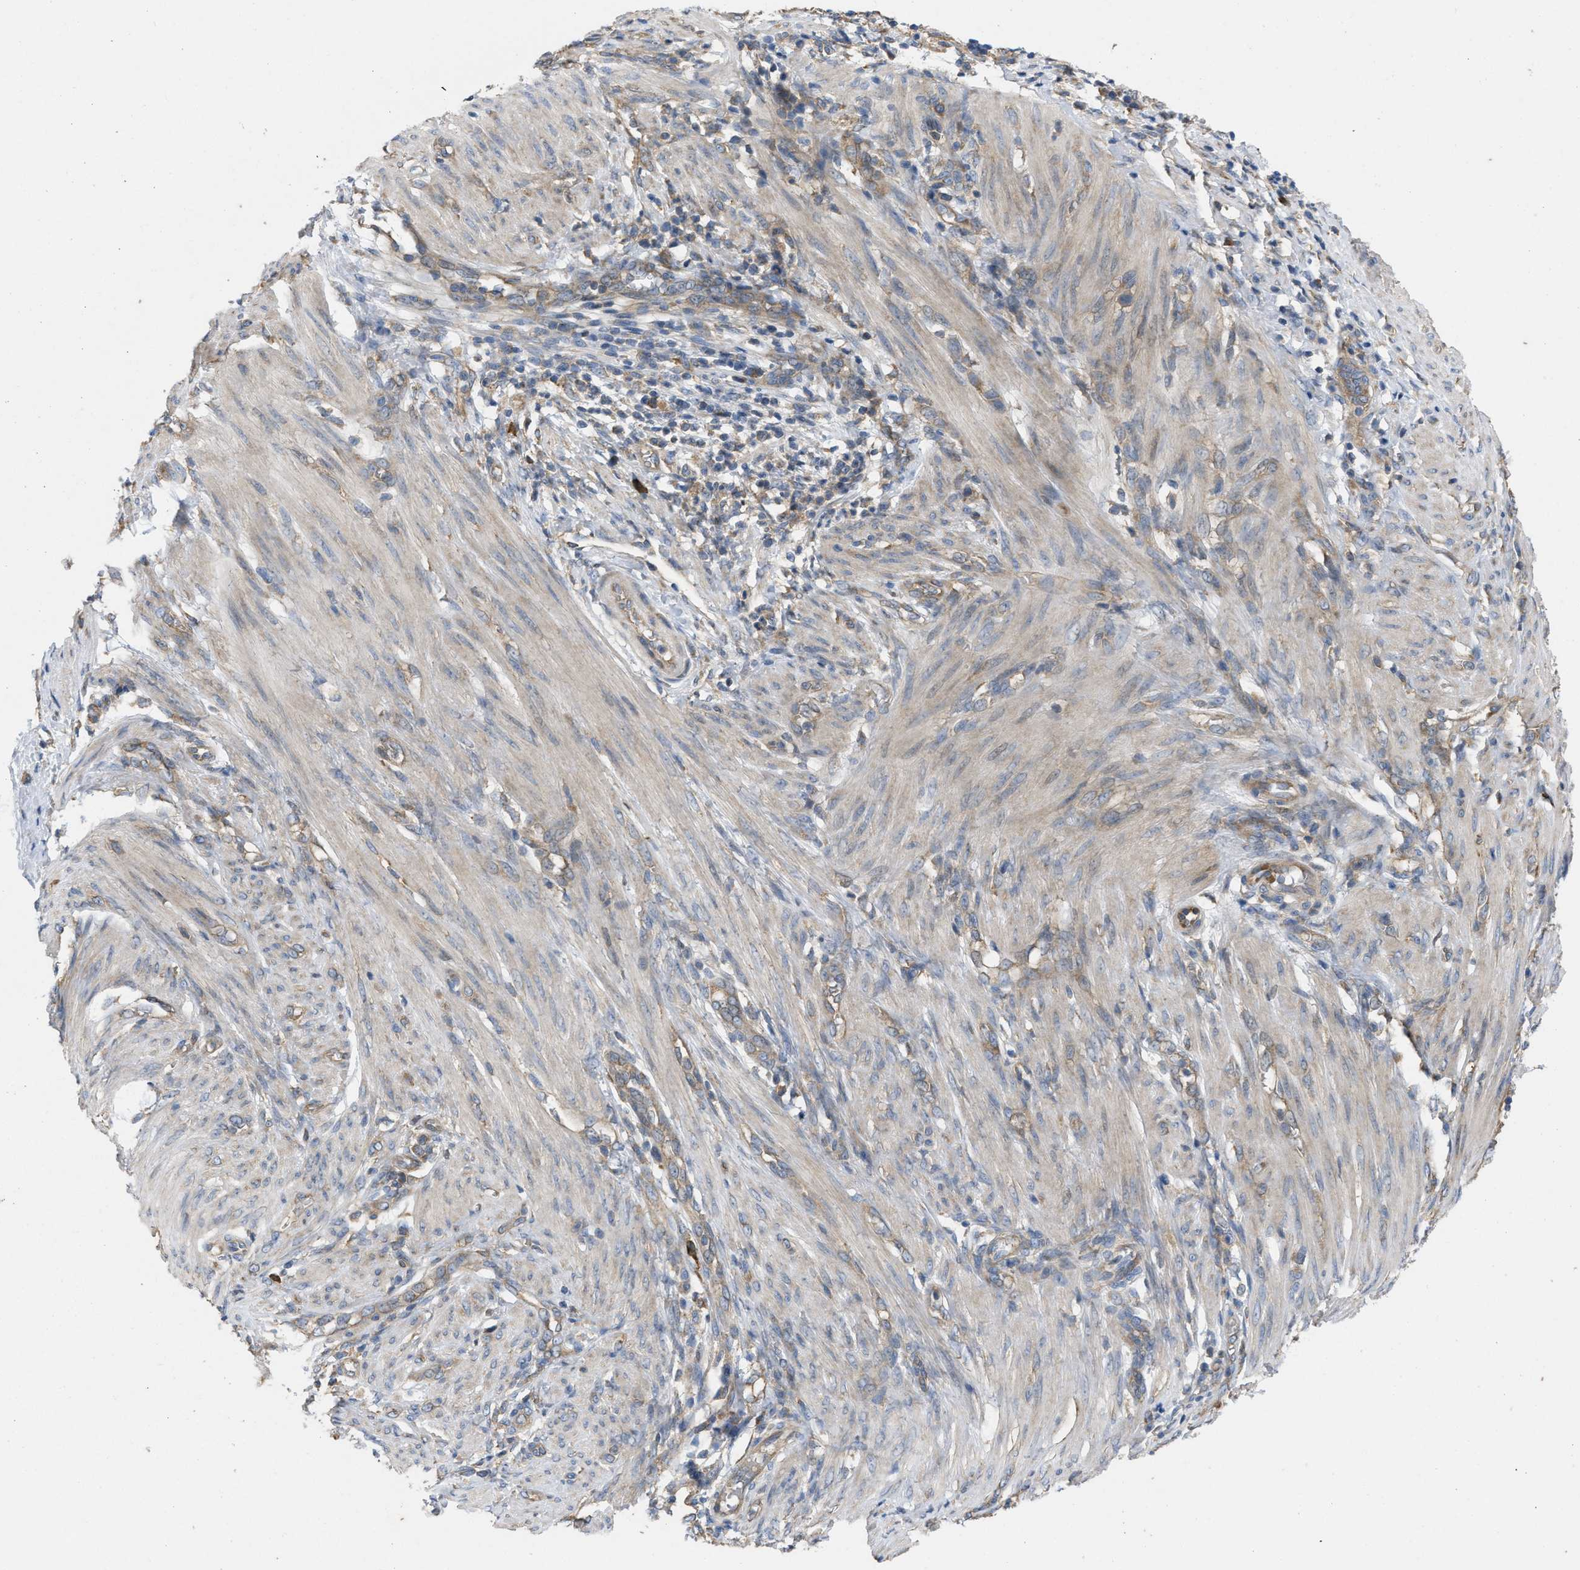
{"staining": {"intensity": "weak", "quantity": ">75%", "location": "cytoplasmic/membranous"}, "tissue": "endometrial cancer", "cell_type": "Tumor cells", "image_type": "cancer", "snomed": [{"axis": "morphology", "description": "Adenocarcinoma, NOS"}, {"axis": "topography", "description": "Endometrium"}], "caption": "Endometrial cancer tissue shows weak cytoplasmic/membranous expression in about >75% of tumor cells, visualized by immunohistochemistry.", "gene": "TMEM131", "patient": {"sex": "female", "age": 70}}